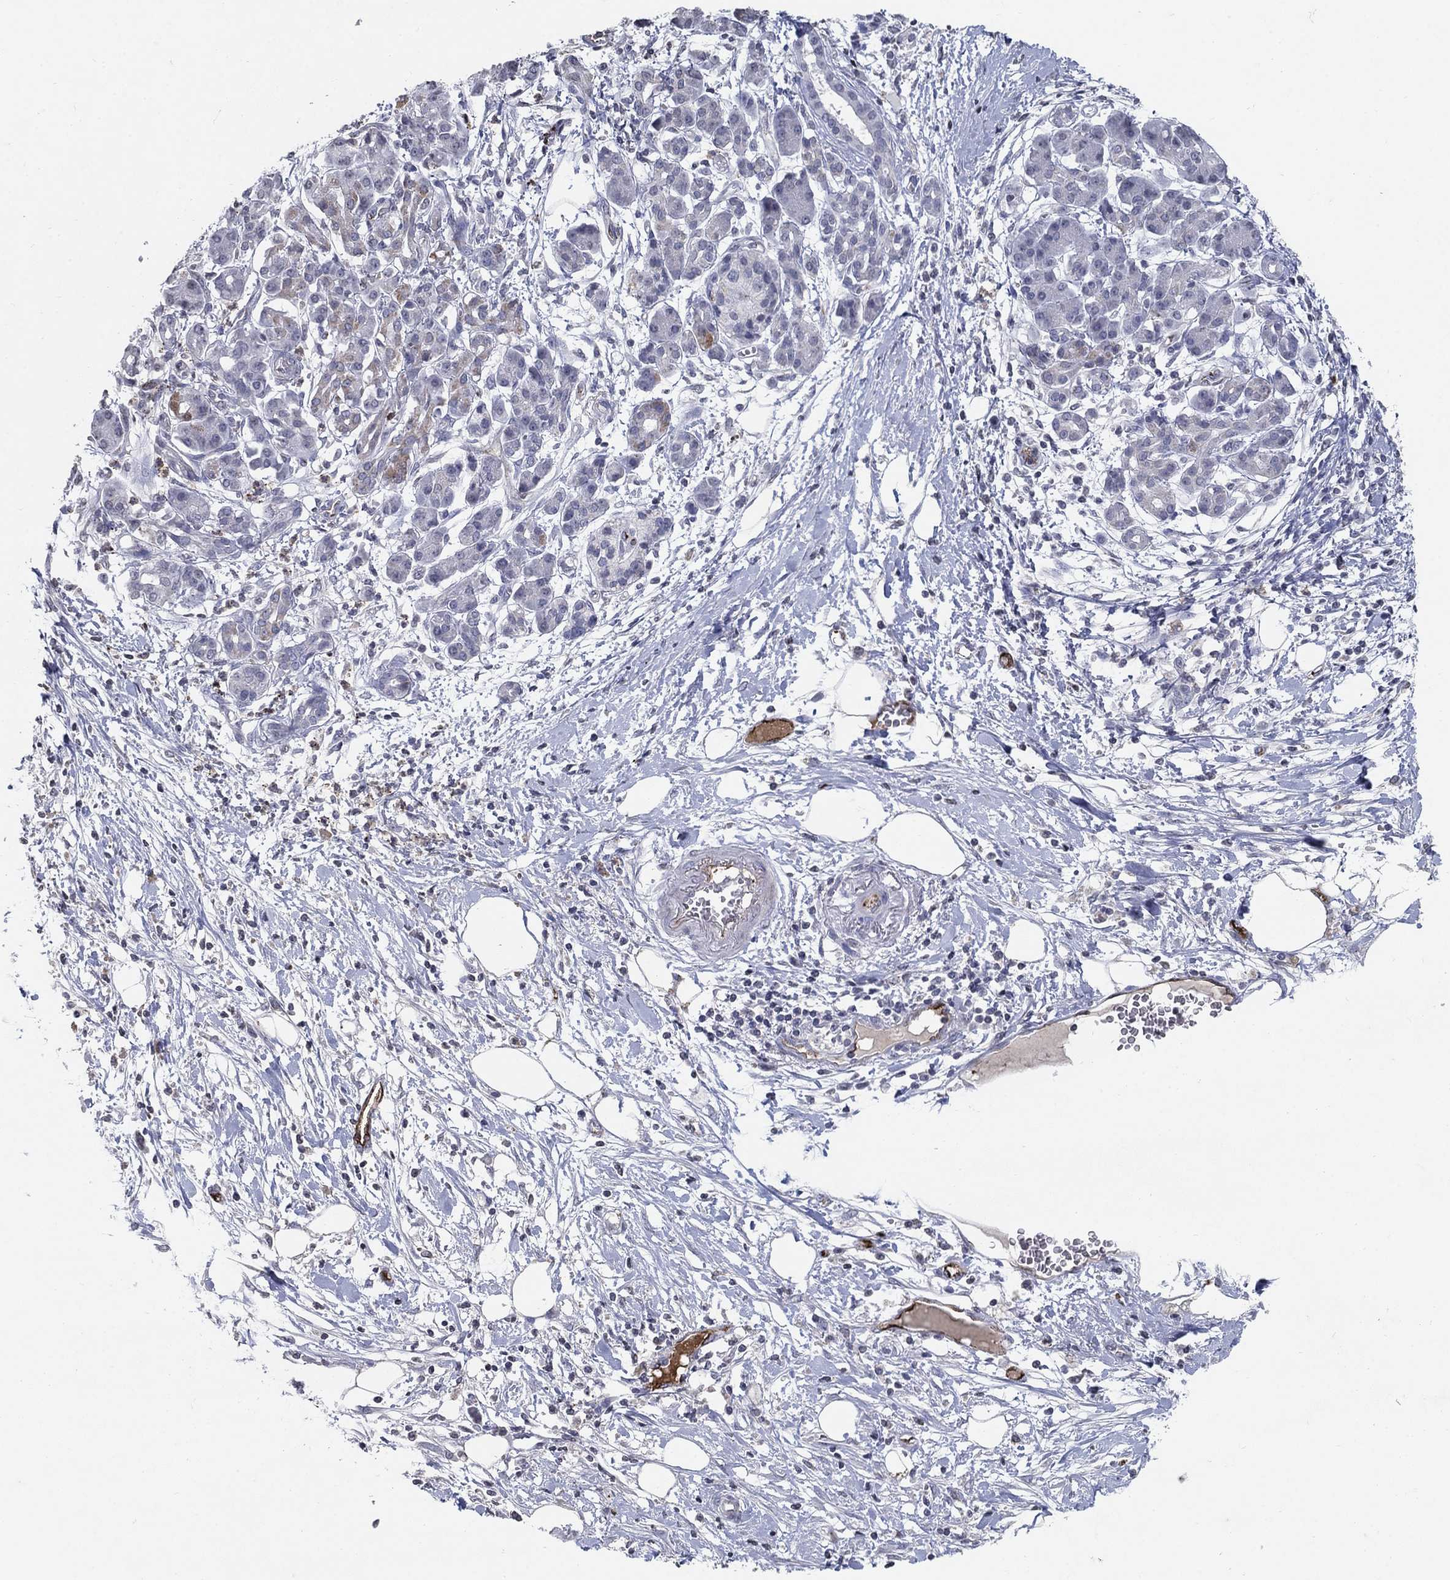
{"staining": {"intensity": "weak", "quantity": "<25%", "location": "cytoplasmic/membranous"}, "tissue": "pancreatic cancer", "cell_type": "Tumor cells", "image_type": "cancer", "snomed": [{"axis": "morphology", "description": "Adenocarcinoma, NOS"}, {"axis": "topography", "description": "Pancreas"}], "caption": "Tumor cells show no significant protein positivity in pancreatic cancer.", "gene": "TINAG", "patient": {"sex": "male", "age": 72}}